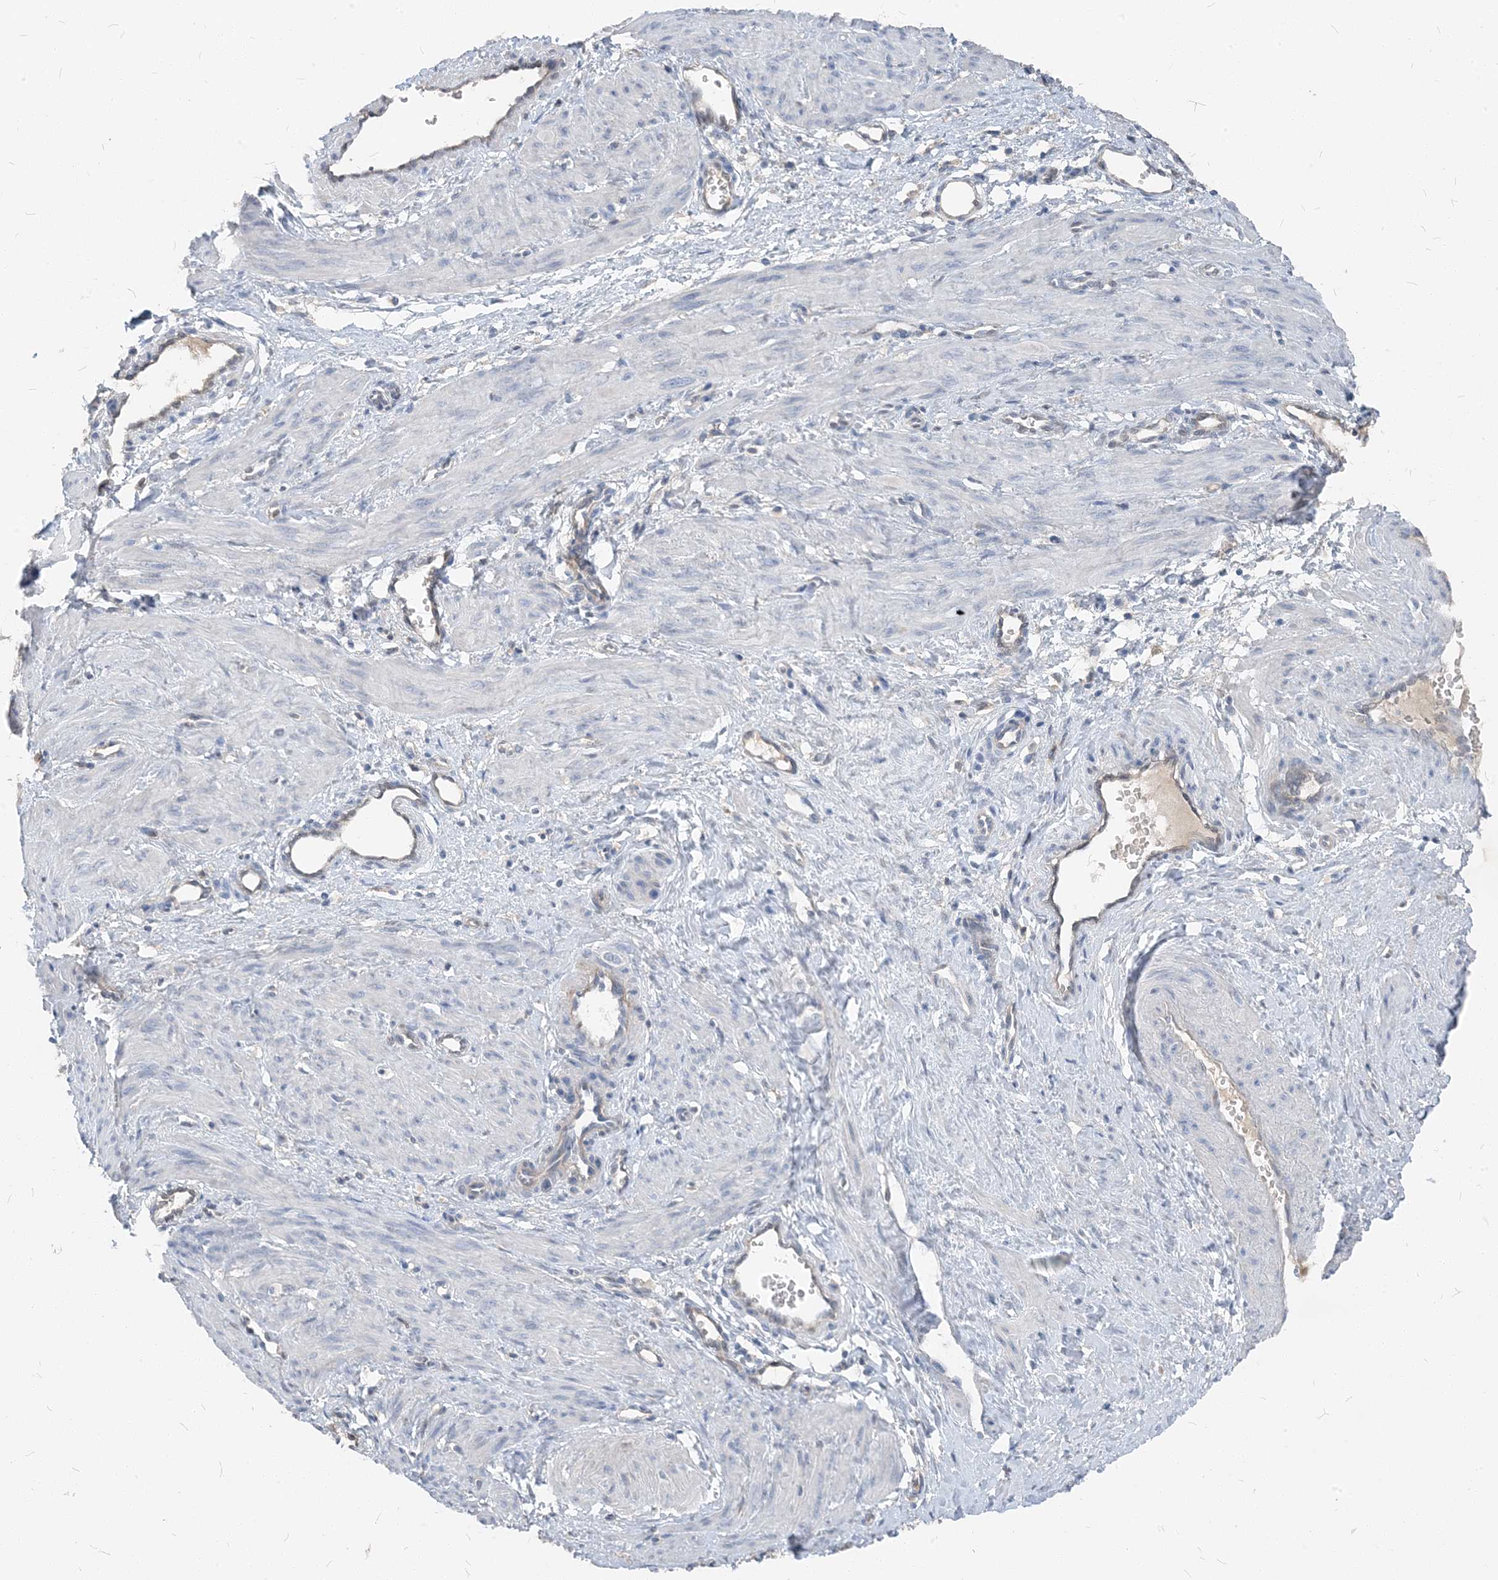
{"staining": {"intensity": "negative", "quantity": "none", "location": "none"}, "tissue": "smooth muscle", "cell_type": "Smooth muscle cells", "image_type": "normal", "snomed": [{"axis": "morphology", "description": "Normal tissue, NOS"}, {"axis": "topography", "description": "Endometrium"}], "caption": "A high-resolution photomicrograph shows IHC staining of normal smooth muscle, which exhibits no significant positivity in smooth muscle cells.", "gene": "NCOA7", "patient": {"sex": "female", "age": 33}}